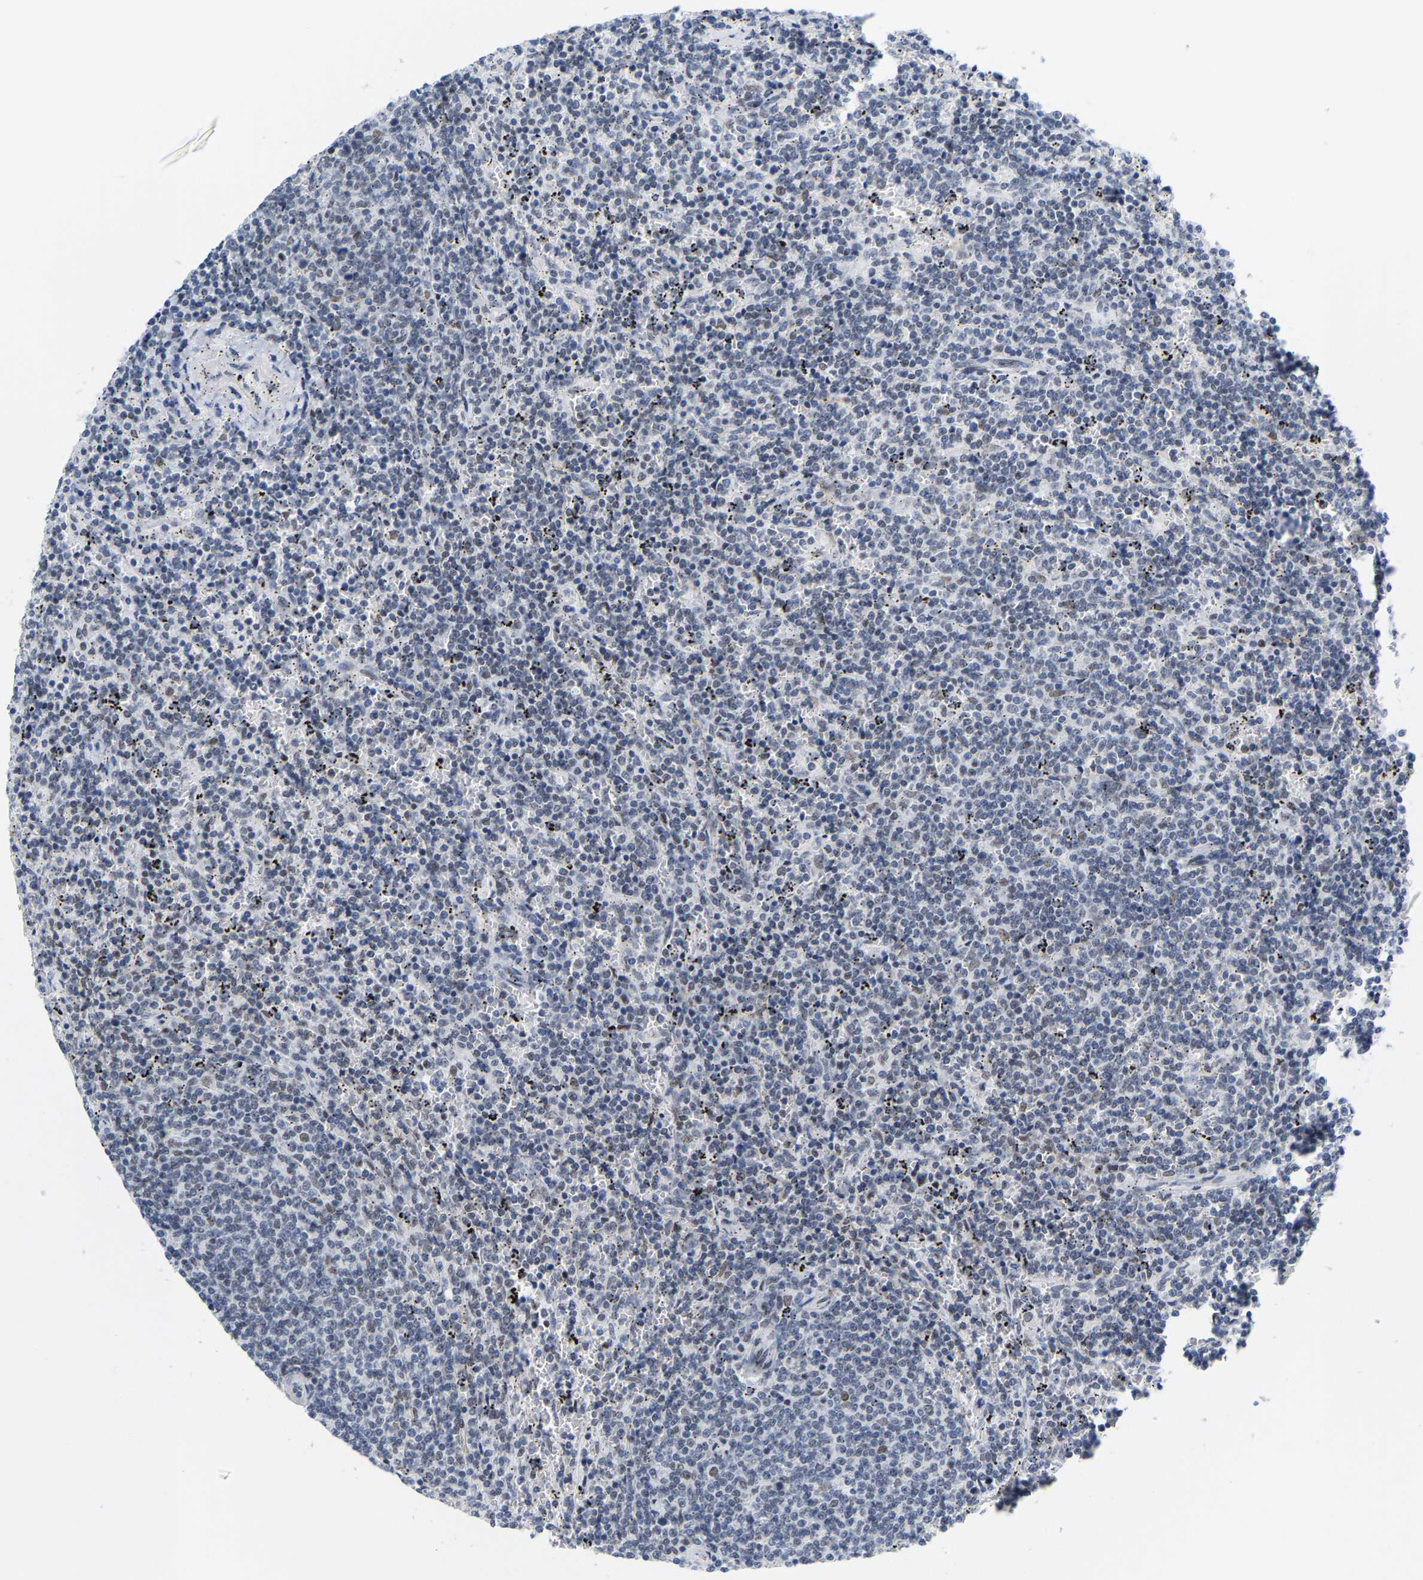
{"staining": {"intensity": "negative", "quantity": "none", "location": "none"}, "tissue": "lymphoma", "cell_type": "Tumor cells", "image_type": "cancer", "snomed": [{"axis": "morphology", "description": "Malignant lymphoma, non-Hodgkin's type, Low grade"}, {"axis": "topography", "description": "Spleen"}], "caption": "Lymphoma was stained to show a protein in brown. There is no significant expression in tumor cells. (DAB immunohistochemistry (IHC) with hematoxylin counter stain).", "gene": "FAM180A", "patient": {"sex": "female", "age": 50}}